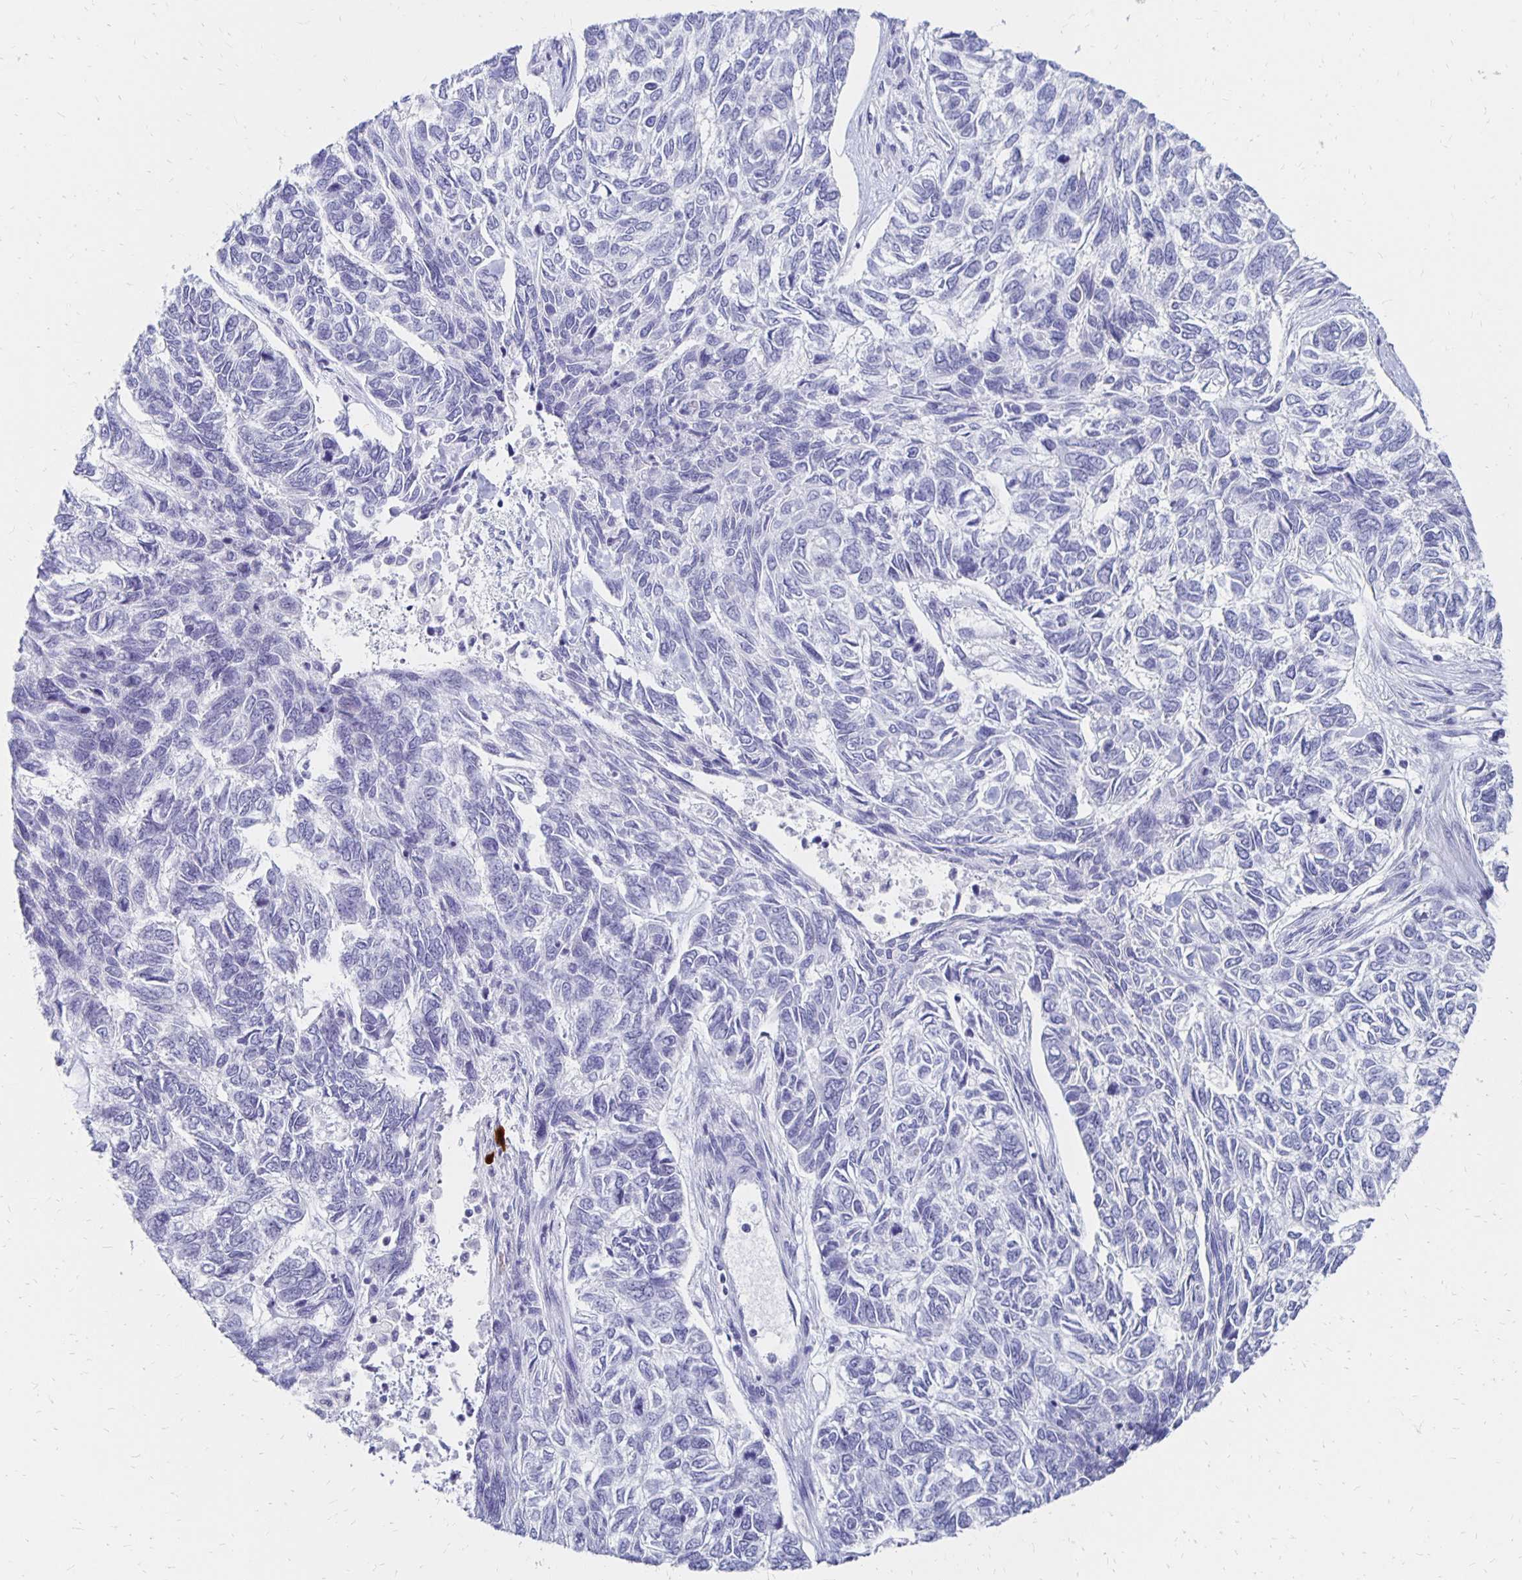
{"staining": {"intensity": "negative", "quantity": "none", "location": "none"}, "tissue": "skin cancer", "cell_type": "Tumor cells", "image_type": "cancer", "snomed": [{"axis": "morphology", "description": "Basal cell carcinoma"}, {"axis": "topography", "description": "Skin"}], "caption": "Tumor cells are negative for protein expression in human skin cancer (basal cell carcinoma).", "gene": "SYT2", "patient": {"sex": "female", "age": 65}}